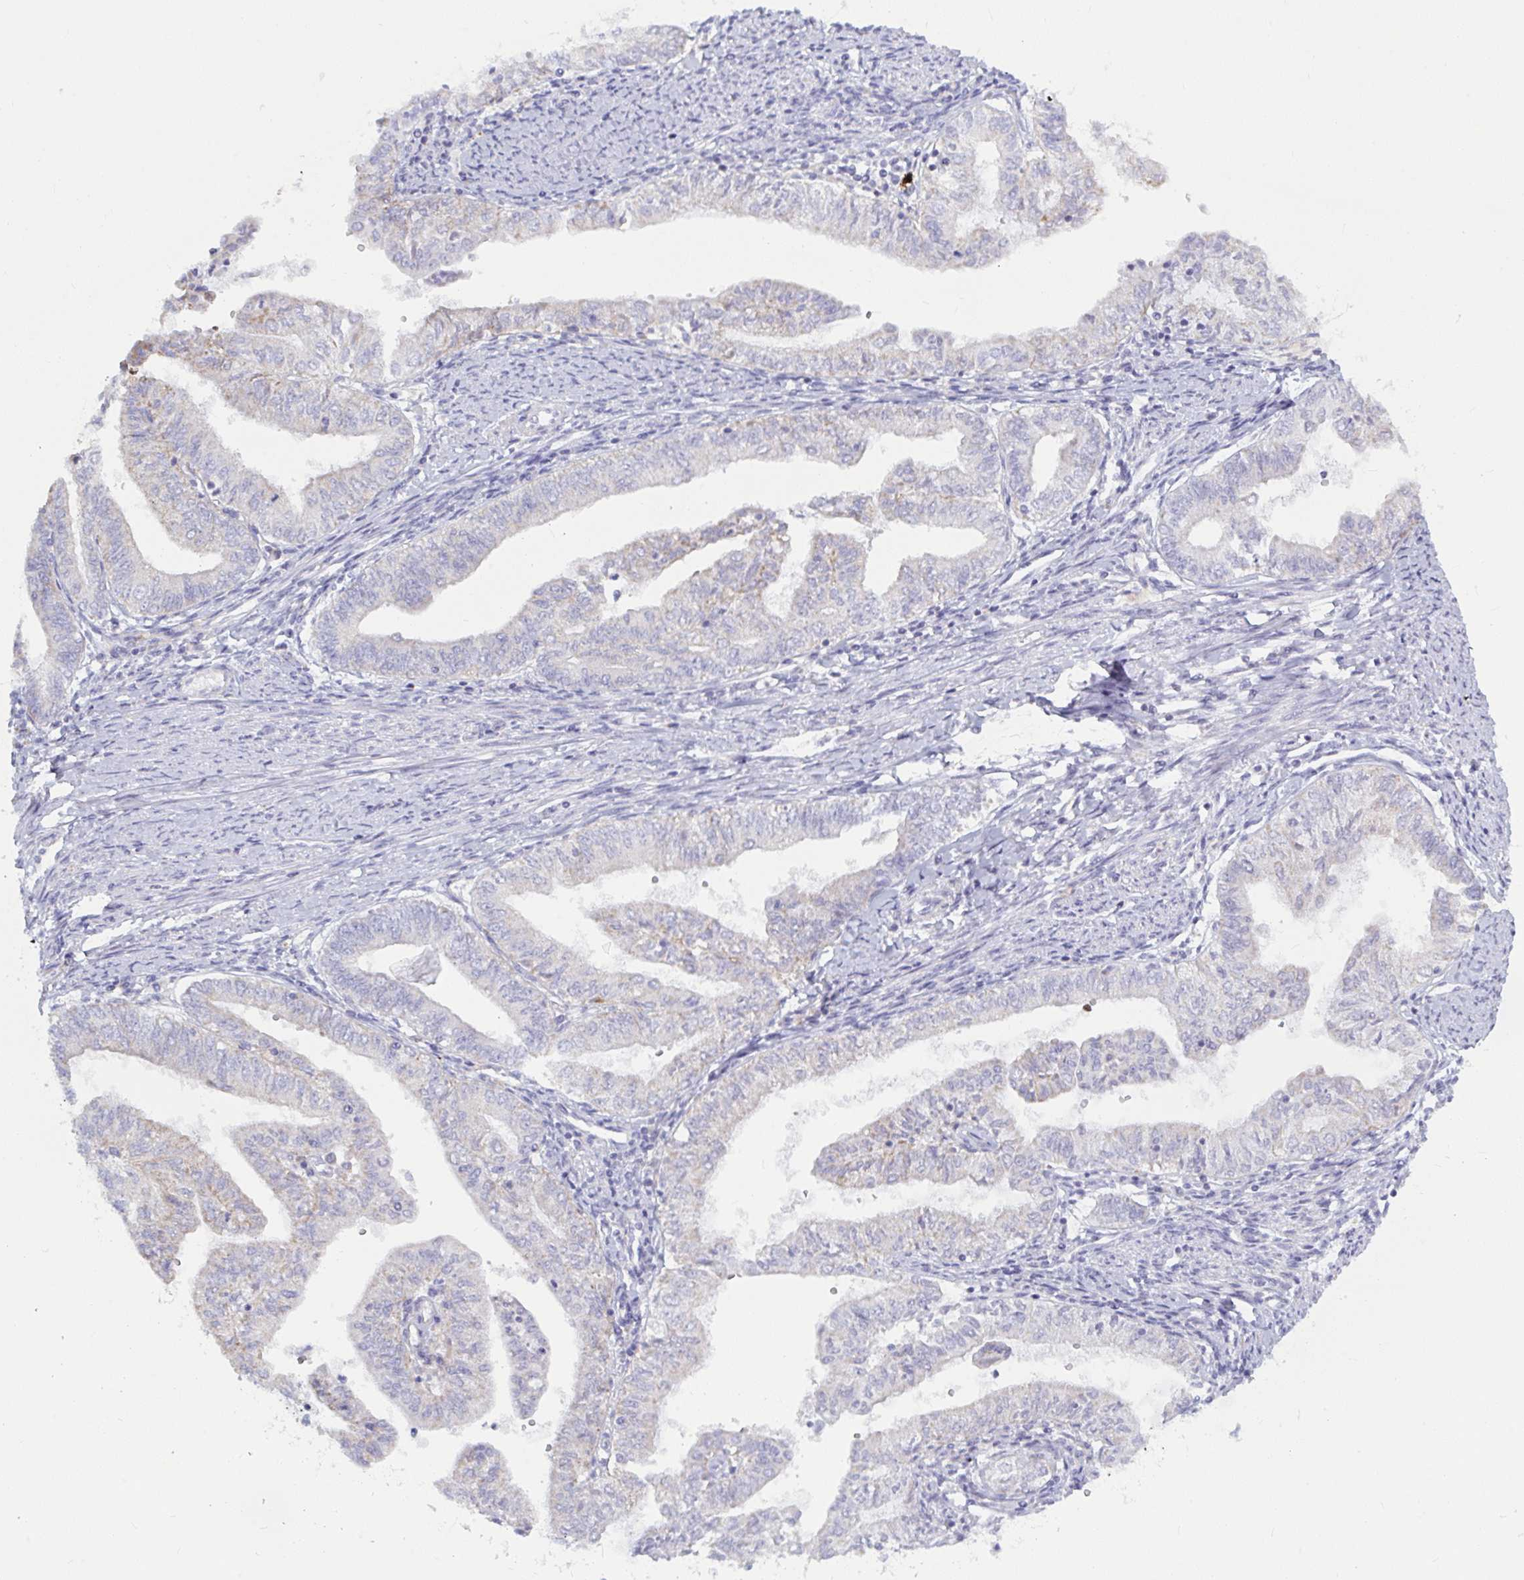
{"staining": {"intensity": "weak", "quantity": "<25%", "location": "cytoplasmic/membranous"}, "tissue": "endometrial cancer", "cell_type": "Tumor cells", "image_type": "cancer", "snomed": [{"axis": "morphology", "description": "Adenocarcinoma, NOS"}, {"axis": "topography", "description": "Endometrium"}], "caption": "An immunohistochemistry histopathology image of adenocarcinoma (endometrial) is shown. There is no staining in tumor cells of adenocarcinoma (endometrial). Nuclei are stained in blue.", "gene": "ATG9A", "patient": {"sex": "female", "age": 66}}